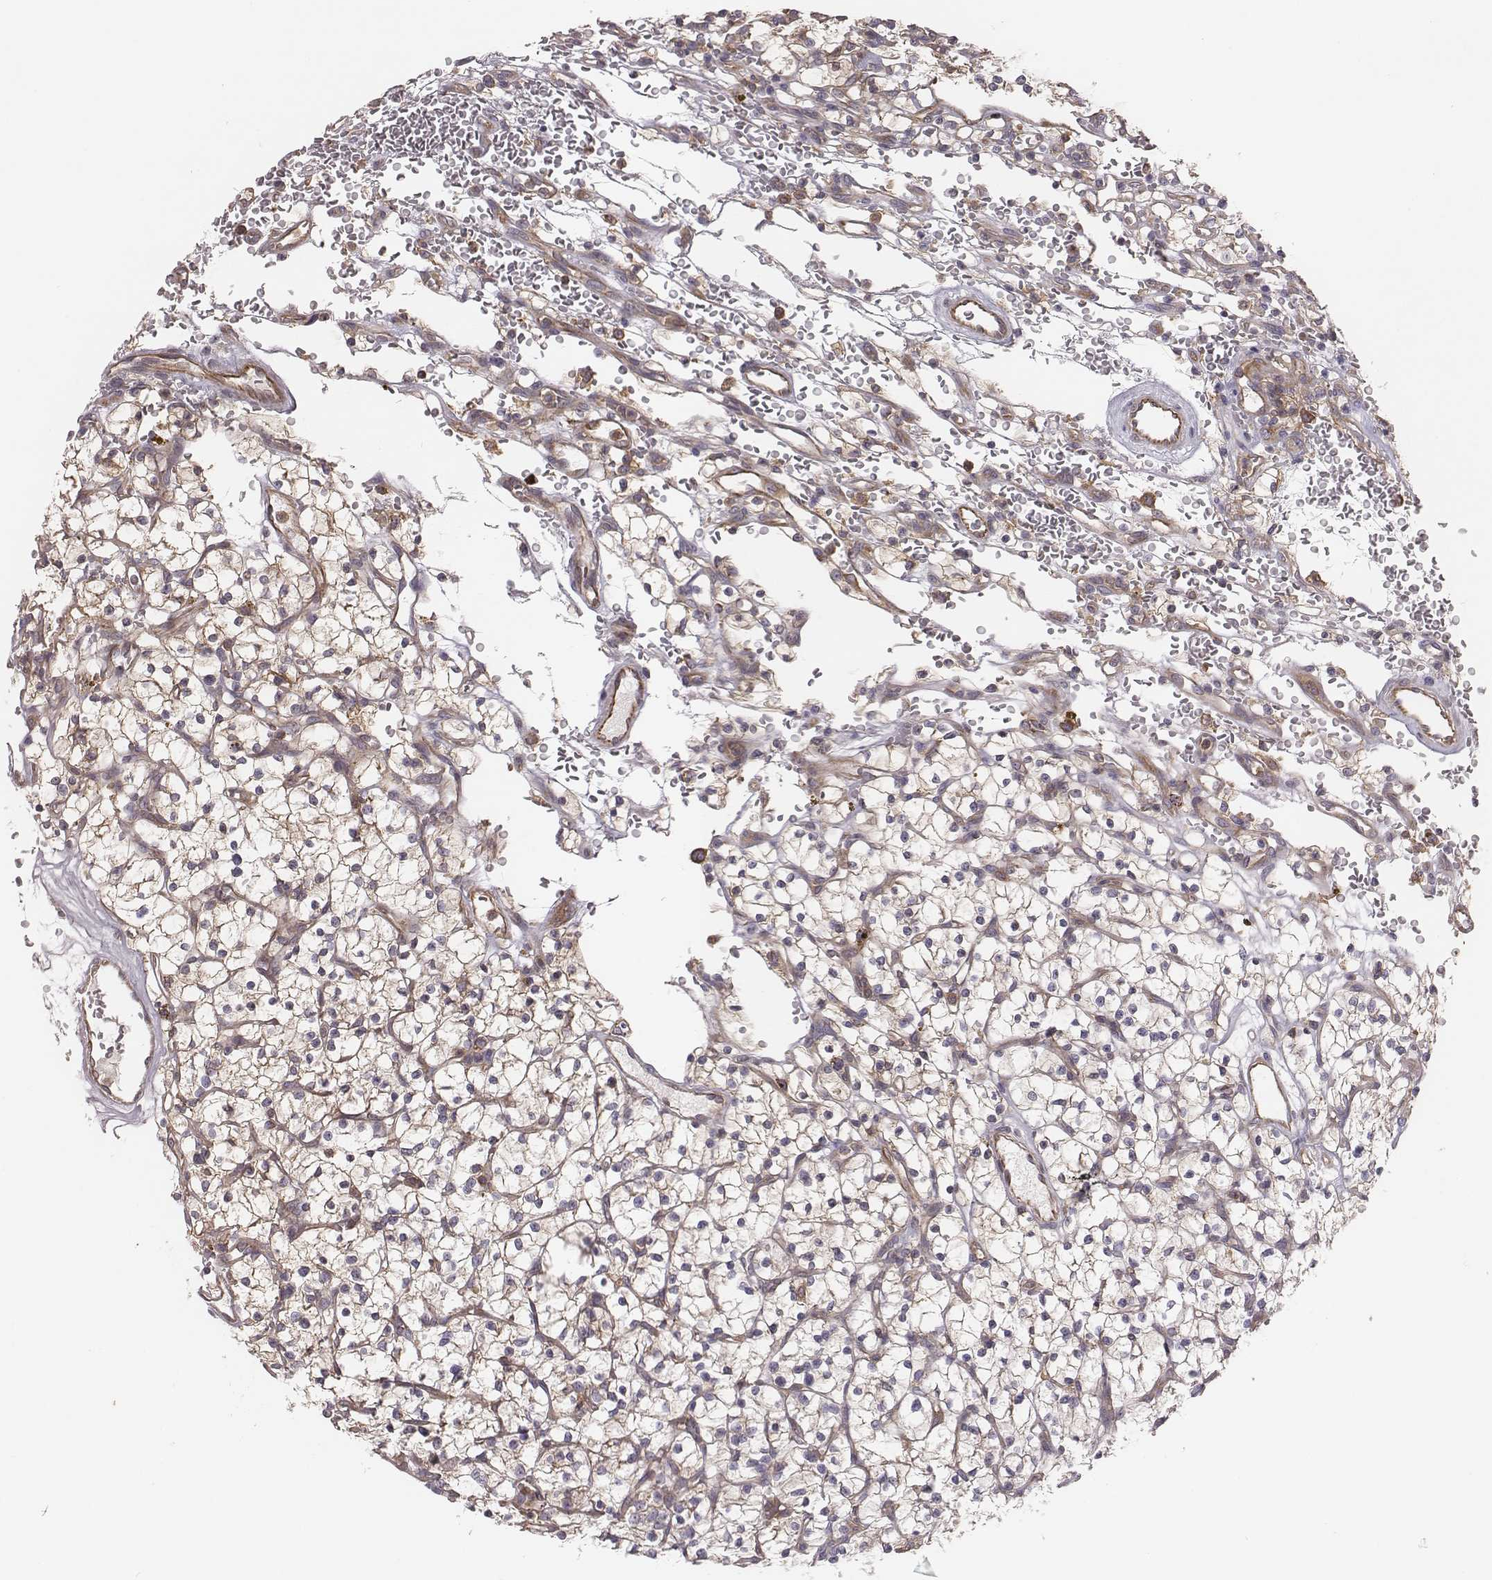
{"staining": {"intensity": "weak", "quantity": "25%-75%", "location": "cytoplasmic/membranous"}, "tissue": "renal cancer", "cell_type": "Tumor cells", "image_type": "cancer", "snomed": [{"axis": "morphology", "description": "Adenocarcinoma, NOS"}, {"axis": "topography", "description": "Kidney"}], "caption": "Renal cancer (adenocarcinoma) stained for a protein (brown) shows weak cytoplasmic/membranous positive positivity in about 25%-75% of tumor cells.", "gene": "CAD", "patient": {"sex": "female", "age": 64}}